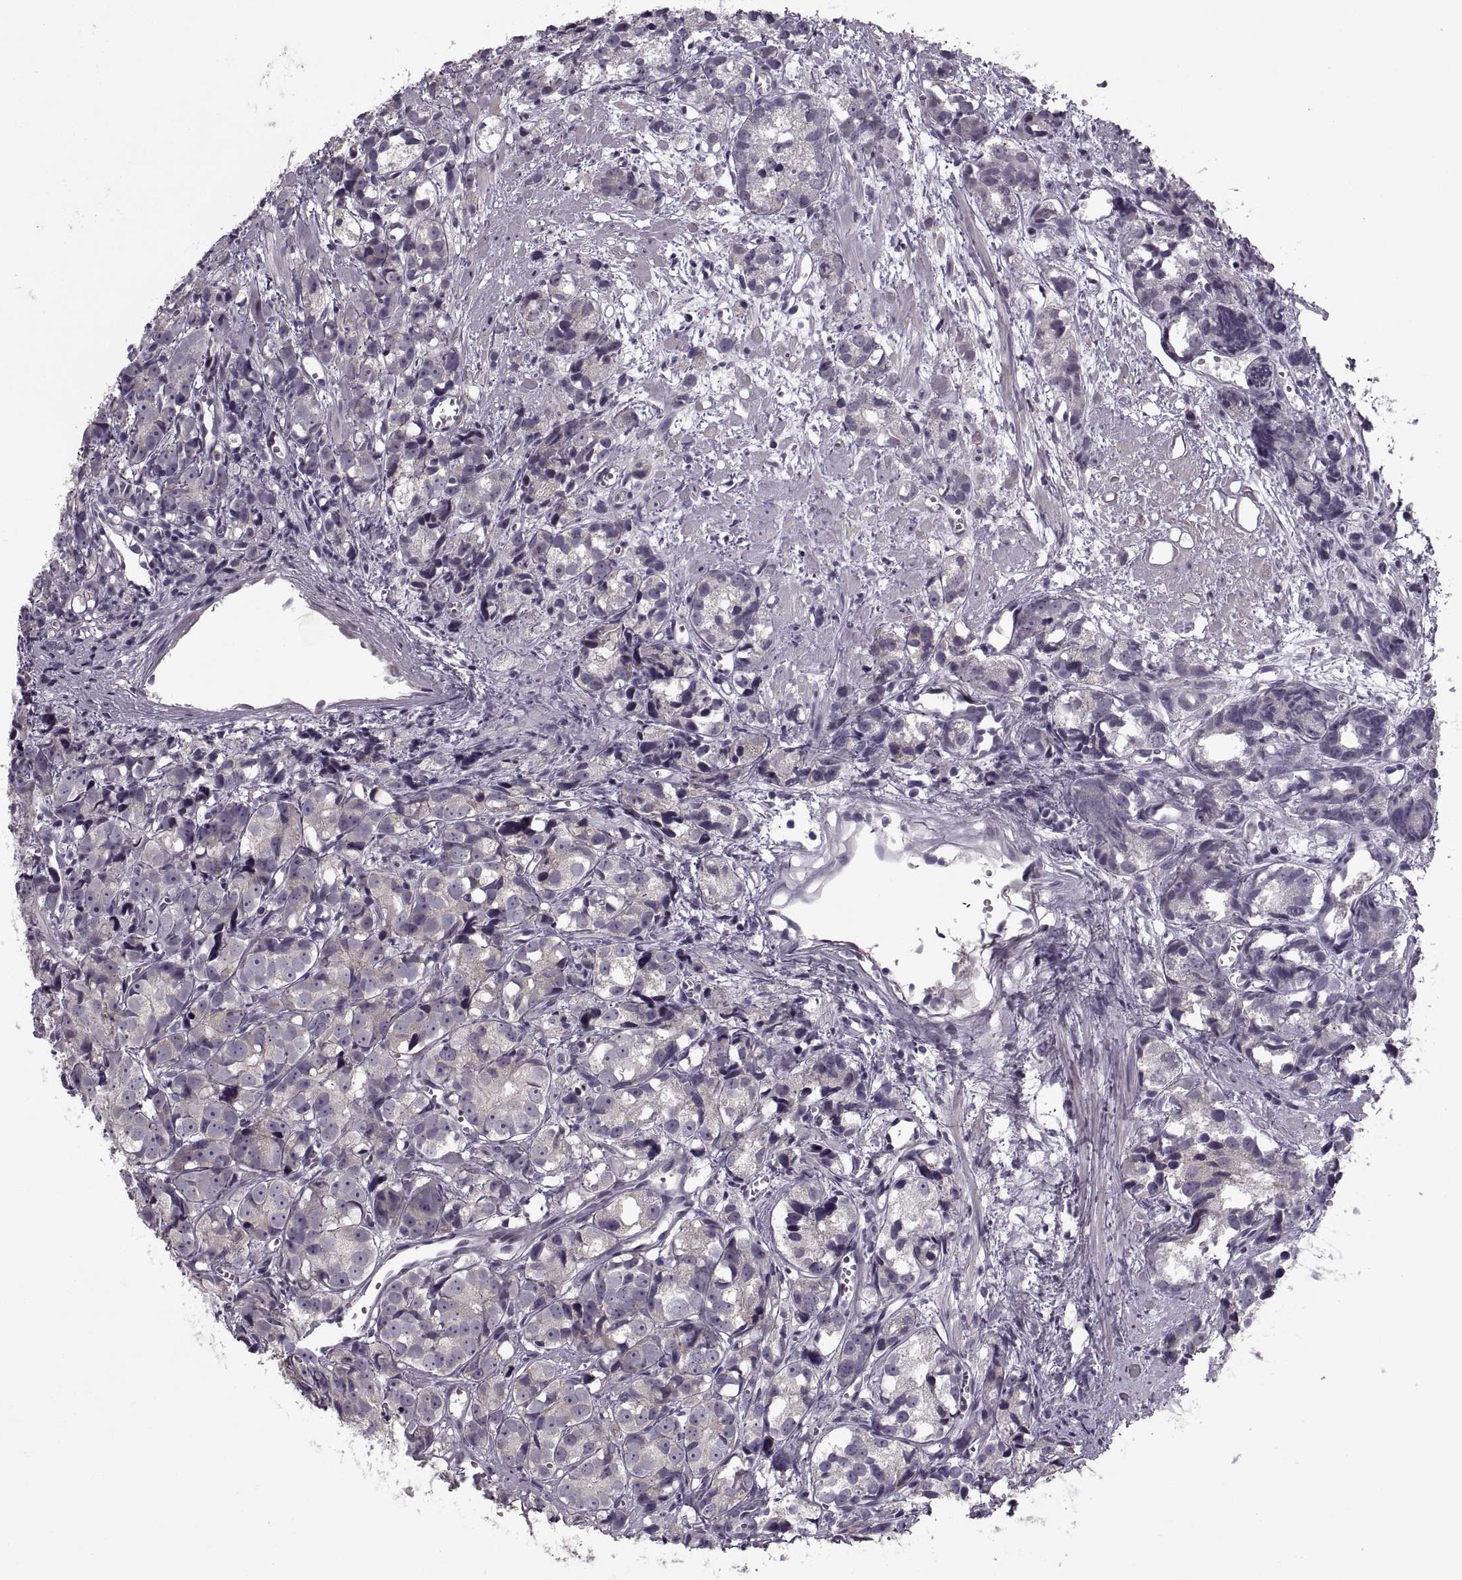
{"staining": {"intensity": "negative", "quantity": "none", "location": "none"}, "tissue": "prostate cancer", "cell_type": "Tumor cells", "image_type": "cancer", "snomed": [{"axis": "morphology", "description": "Adenocarcinoma, High grade"}, {"axis": "topography", "description": "Prostate"}], "caption": "IHC image of neoplastic tissue: prostate high-grade adenocarcinoma stained with DAB displays no significant protein staining in tumor cells. (Brightfield microscopy of DAB immunohistochemistry (IHC) at high magnification).", "gene": "CACNA1F", "patient": {"sex": "male", "age": 77}}